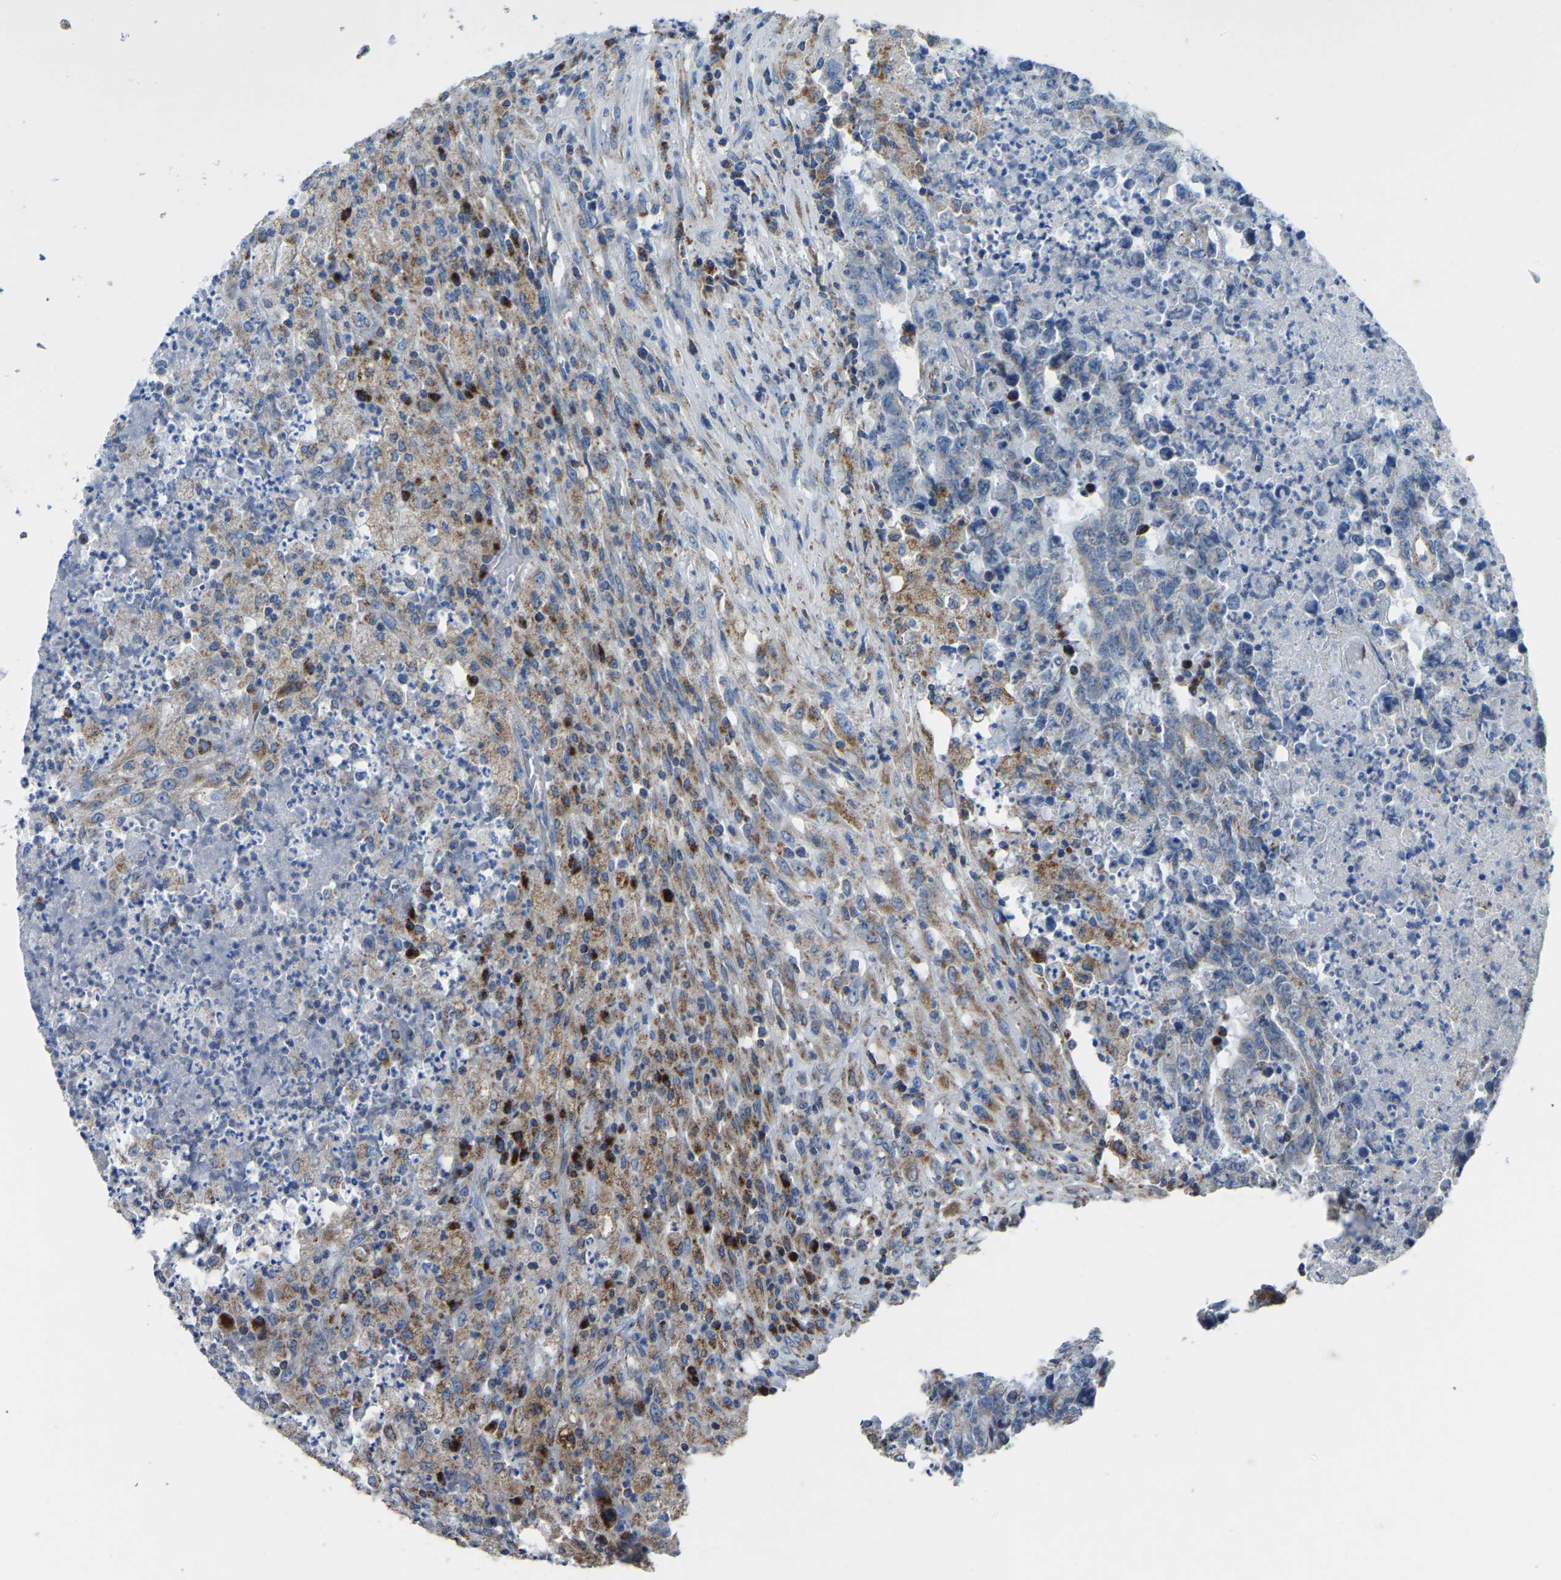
{"staining": {"intensity": "negative", "quantity": "none", "location": "none"}, "tissue": "testis cancer", "cell_type": "Tumor cells", "image_type": "cancer", "snomed": [{"axis": "morphology", "description": "Necrosis, NOS"}, {"axis": "morphology", "description": "Carcinoma, Embryonal, NOS"}, {"axis": "topography", "description": "Testis"}], "caption": "The micrograph exhibits no significant expression in tumor cells of testis cancer (embryonal carcinoma).", "gene": "ETFB", "patient": {"sex": "male", "age": 19}}